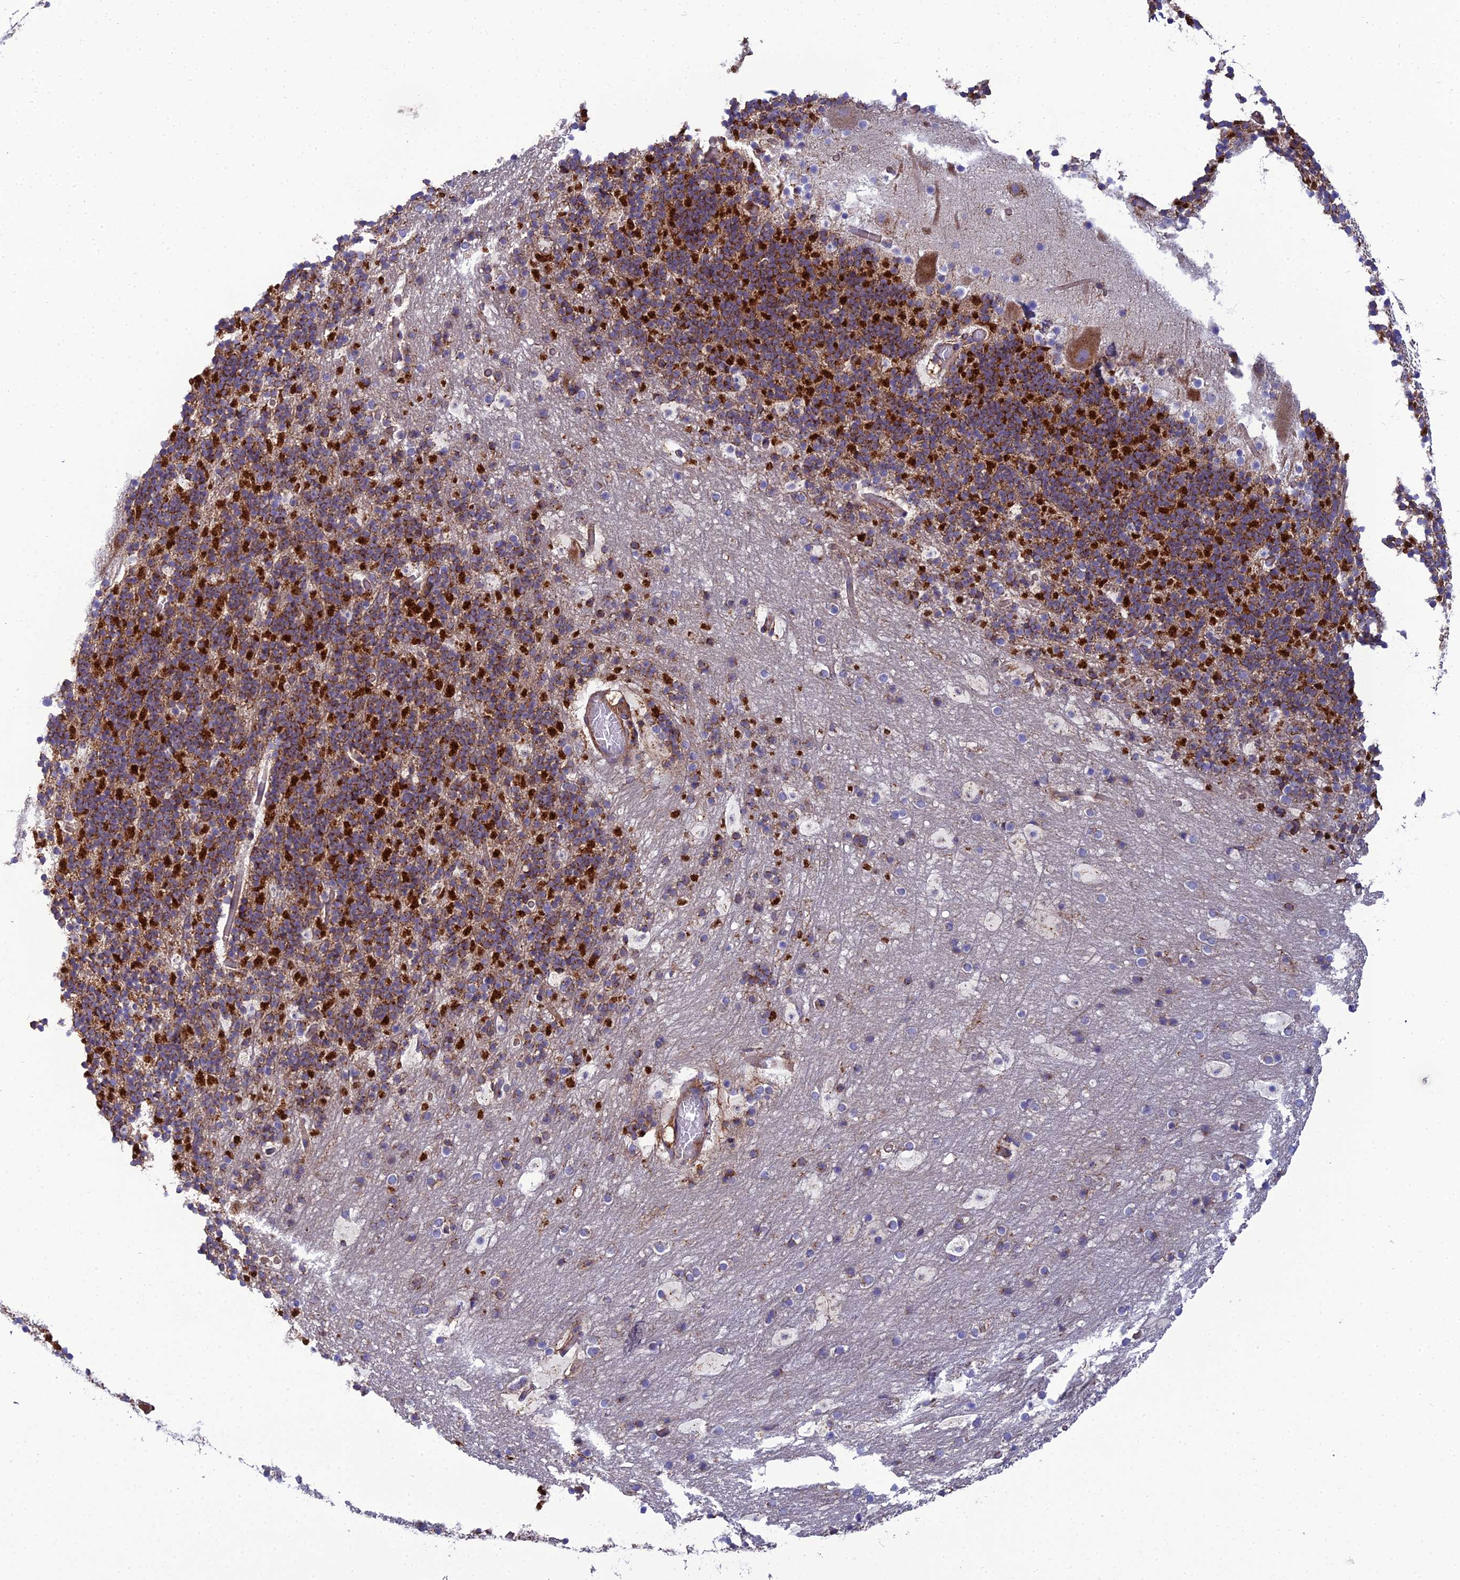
{"staining": {"intensity": "strong", "quantity": "25%-75%", "location": "cytoplasmic/membranous"}, "tissue": "cerebellum", "cell_type": "Cells in granular layer", "image_type": "normal", "snomed": [{"axis": "morphology", "description": "Normal tissue, NOS"}, {"axis": "topography", "description": "Cerebellum"}], "caption": "Cells in granular layer exhibit strong cytoplasmic/membranous expression in about 25%-75% of cells in normal cerebellum.", "gene": "LNPEP", "patient": {"sex": "male", "age": 57}}